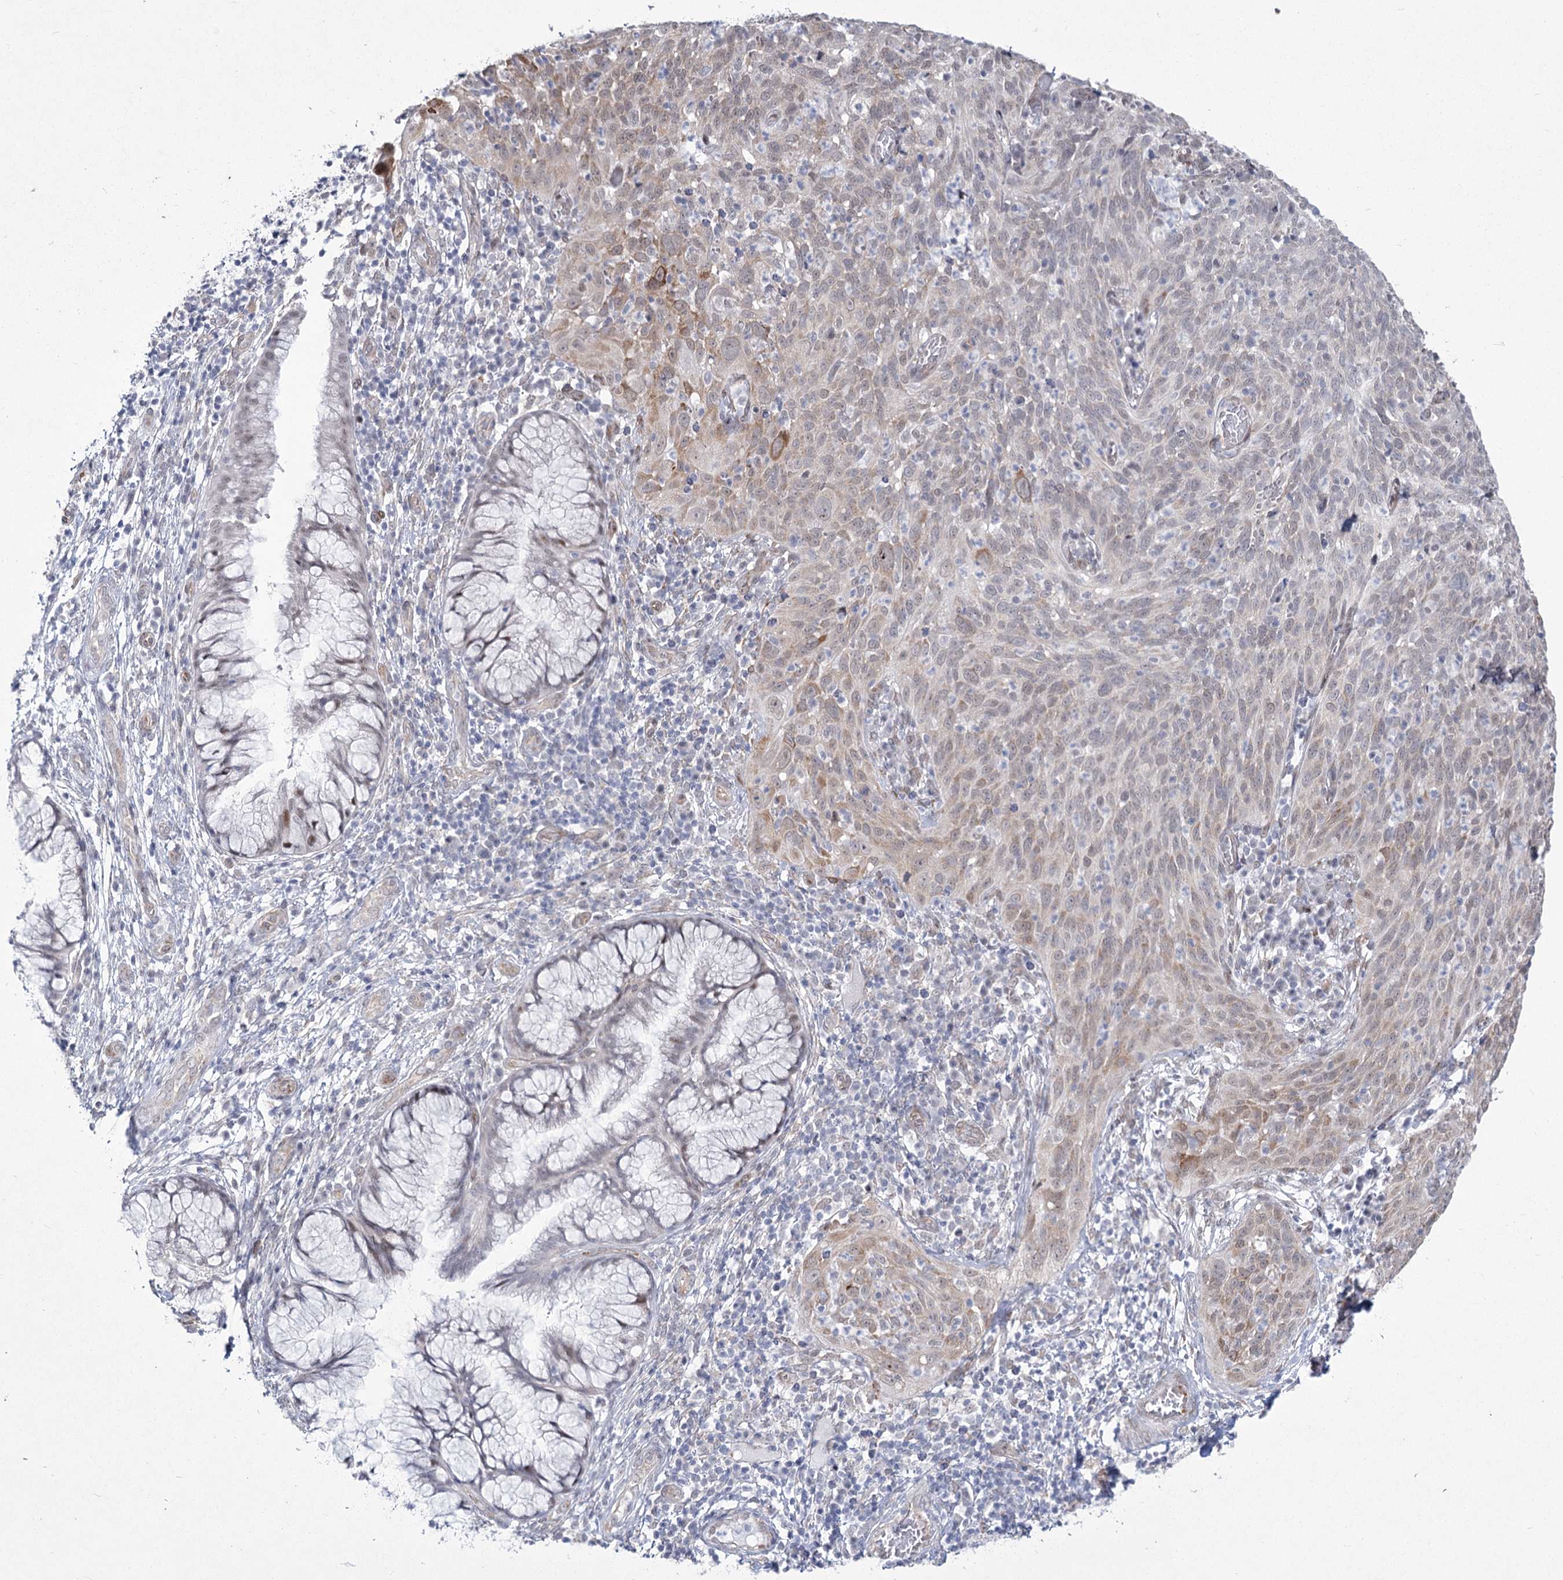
{"staining": {"intensity": "moderate", "quantity": "<25%", "location": "cytoplasmic/membranous,nuclear"}, "tissue": "cervical cancer", "cell_type": "Tumor cells", "image_type": "cancer", "snomed": [{"axis": "morphology", "description": "Squamous cell carcinoma, NOS"}, {"axis": "topography", "description": "Cervix"}], "caption": "Cervical cancer stained with DAB immunohistochemistry reveals low levels of moderate cytoplasmic/membranous and nuclear expression in about <25% of tumor cells. The staining was performed using DAB, with brown indicating positive protein expression. Nuclei are stained blue with hematoxylin.", "gene": "YBX3", "patient": {"sex": "female", "age": 31}}